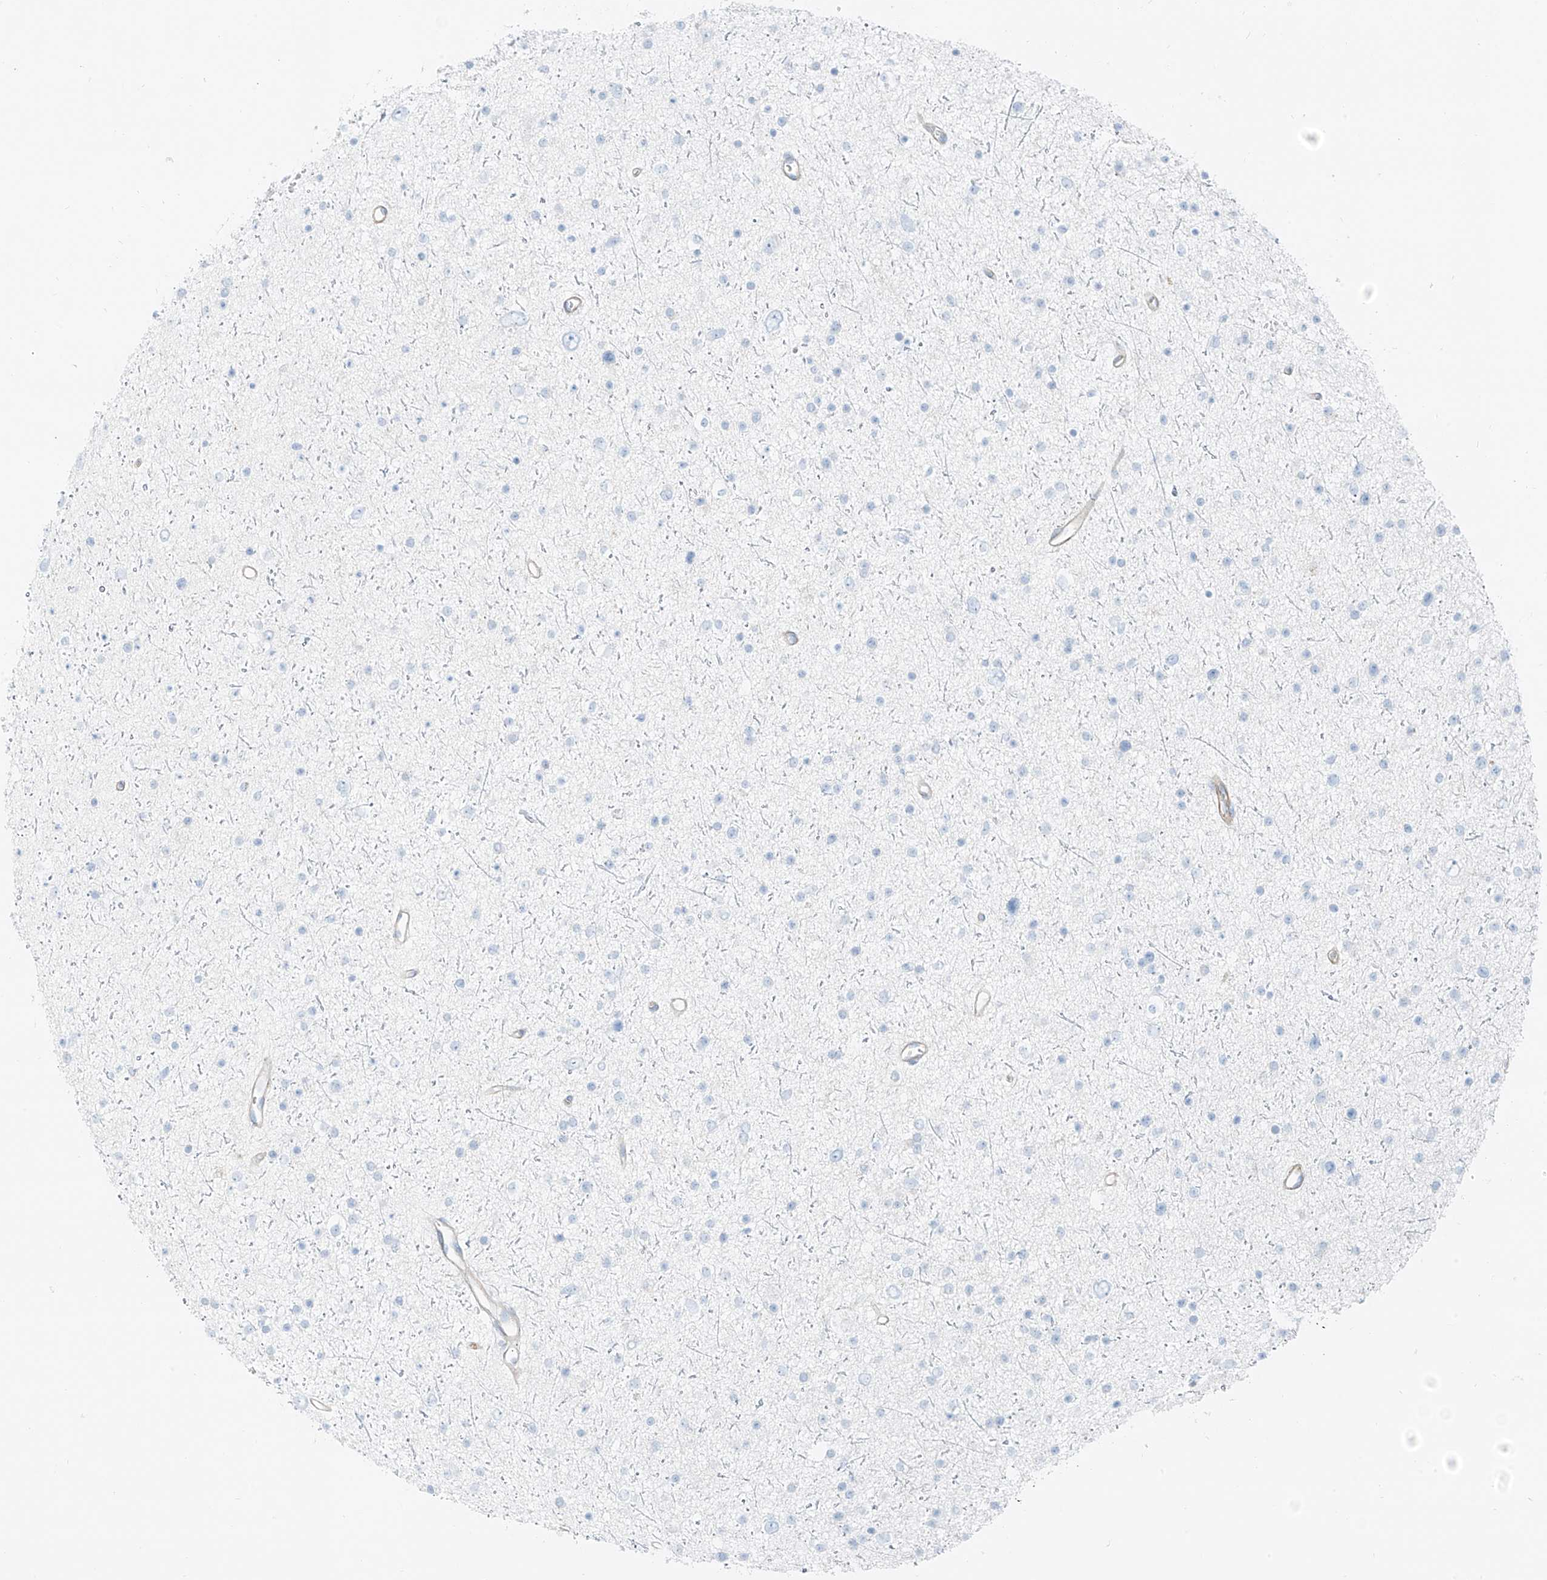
{"staining": {"intensity": "negative", "quantity": "none", "location": "none"}, "tissue": "glioma", "cell_type": "Tumor cells", "image_type": "cancer", "snomed": [{"axis": "morphology", "description": "Glioma, malignant, Low grade"}, {"axis": "topography", "description": "Brain"}], "caption": "Immunohistochemical staining of glioma displays no significant staining in tumor cells.", "gene": "SMCP", "patient": {"sex": "female", "age": 37}}